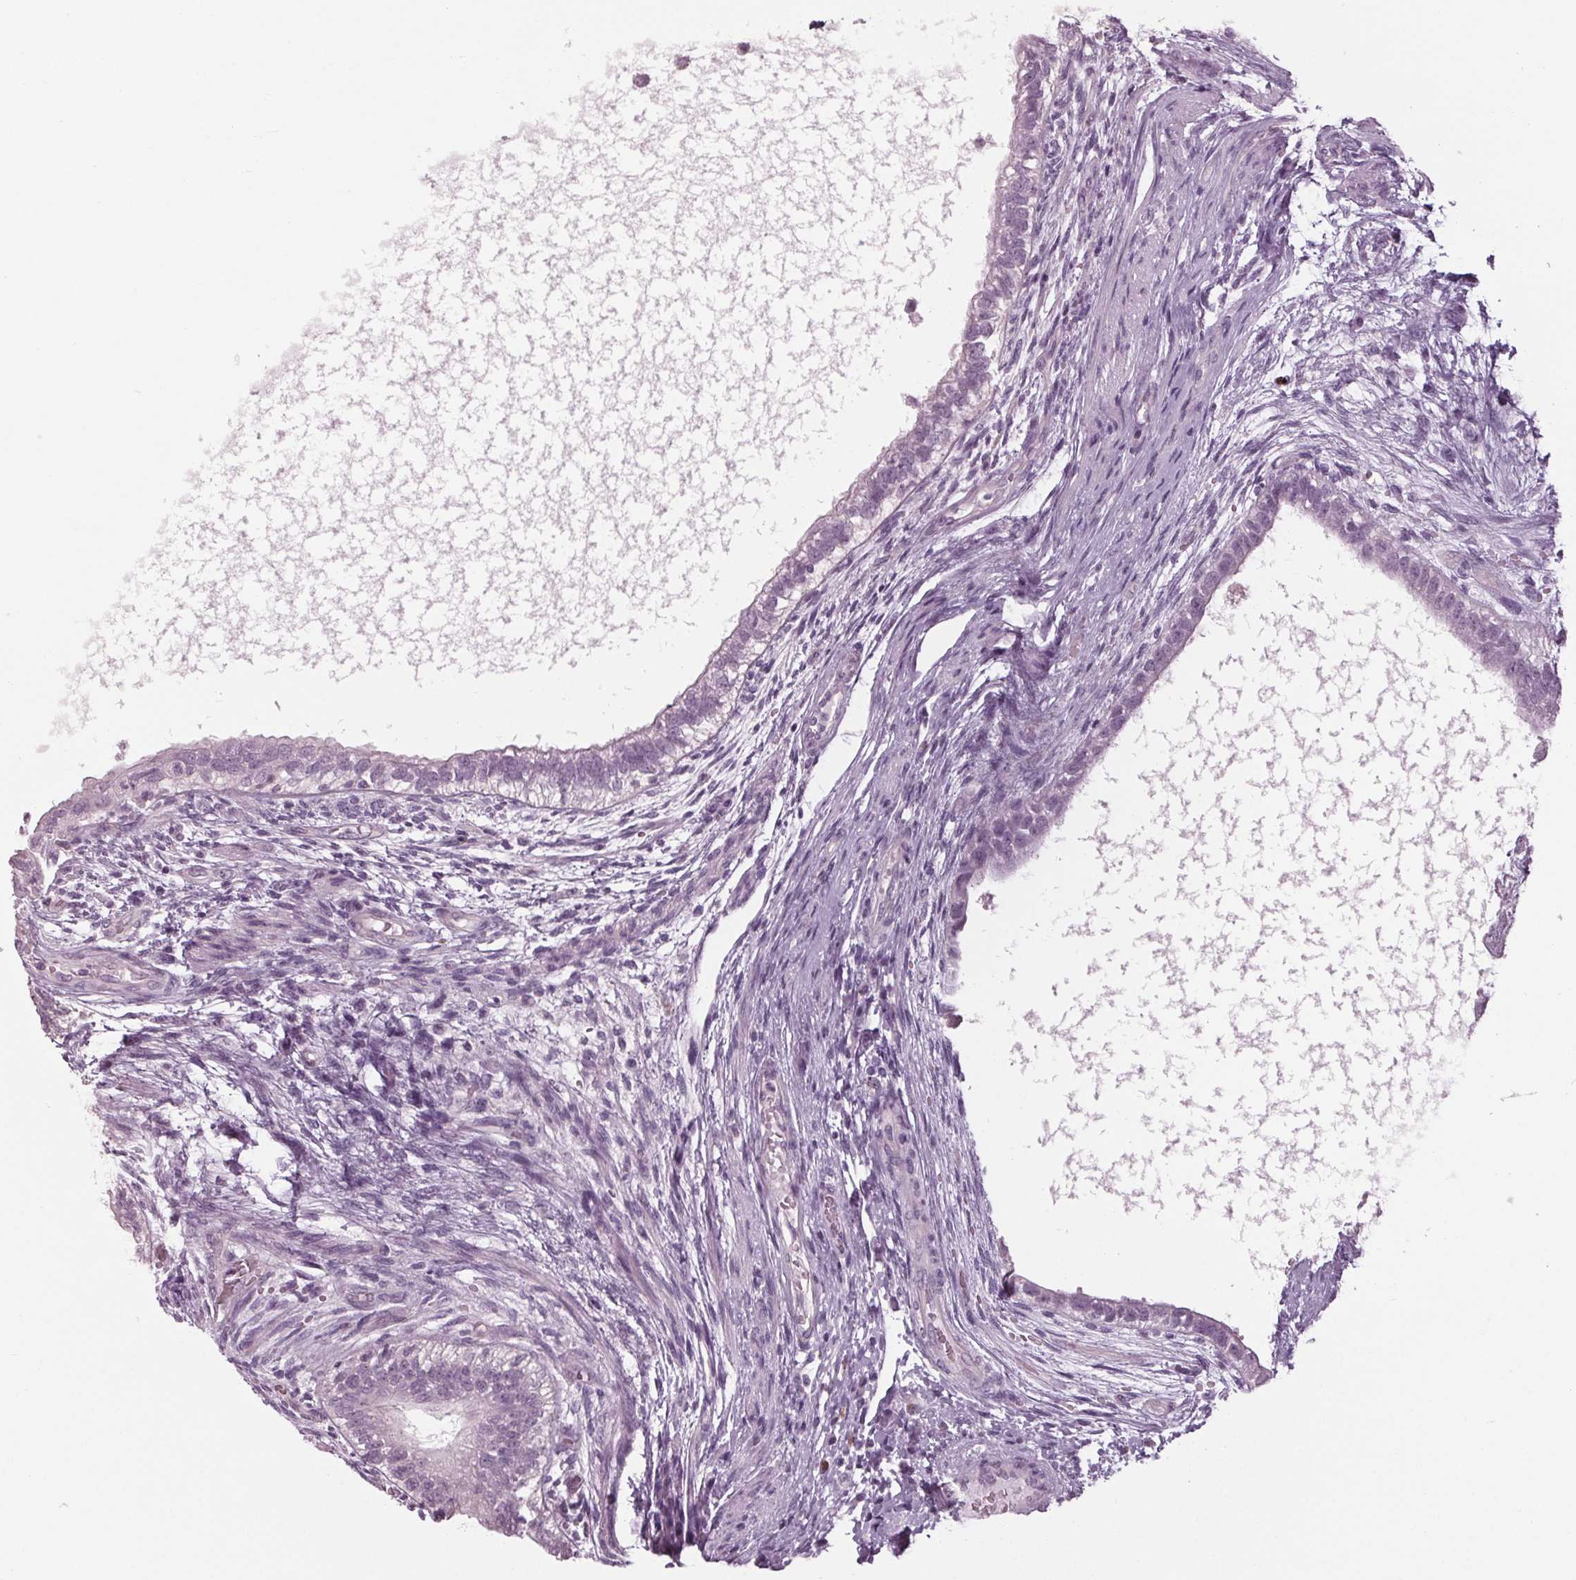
{"staining": {"intensity": "negative", "quantity": "none", "location": "none"}, "tissue": "testis cancer", "cell_type": "Tumor cells", "image_type": "cancer", "snomed": [{"axis": "morphology", "description": "Carcinoma, Embryonal, NOS"}, {"axis": "topography", "description": "Testis"}], "caption": "Tumor cells are negative for brown protein staining in embryonal carcinoma (testis).", "gene": "TNNC2", "patient": {"sex": "male", "age": 26}}